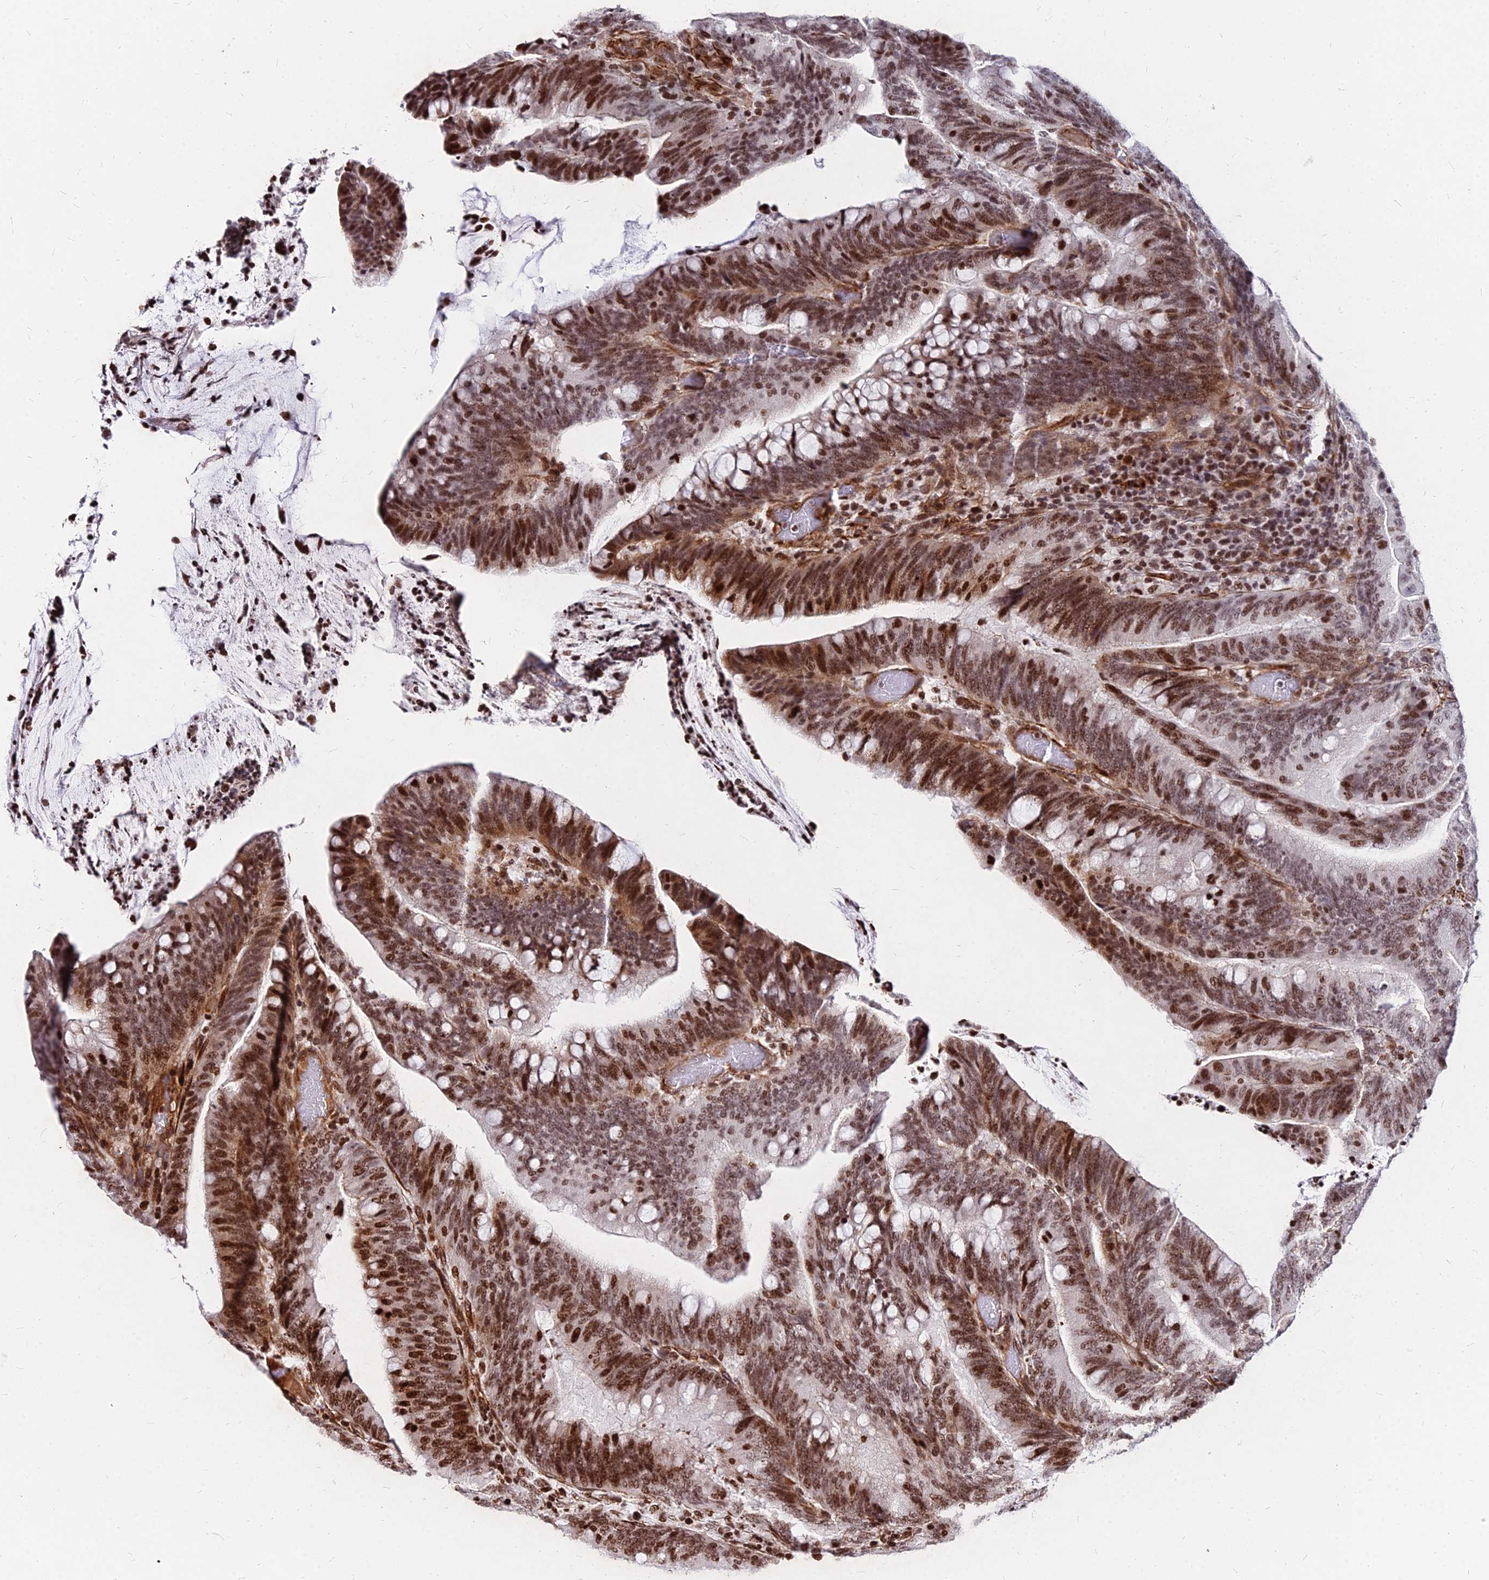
{"staining": {"intensity": "strong", "quantity": ">75%", "location": "cytoplasmic/membranous,nuclear"}, "tissue": "colorectal cancer", "cell_type": "Tumor cells", "image_type": "cancer", "snomed": [{"axis": "morphology", "description": "Adenocarcinoma, NOS"}, {"axis": "topography", "description": "Colon"}], "caption": "Human colorectal cancer (adenocarcinoma) stained with a protein marker reveals strong staining in tumor cells.", "gene": "NYAP2", "patient": {"sex": "female", "age": 66}}